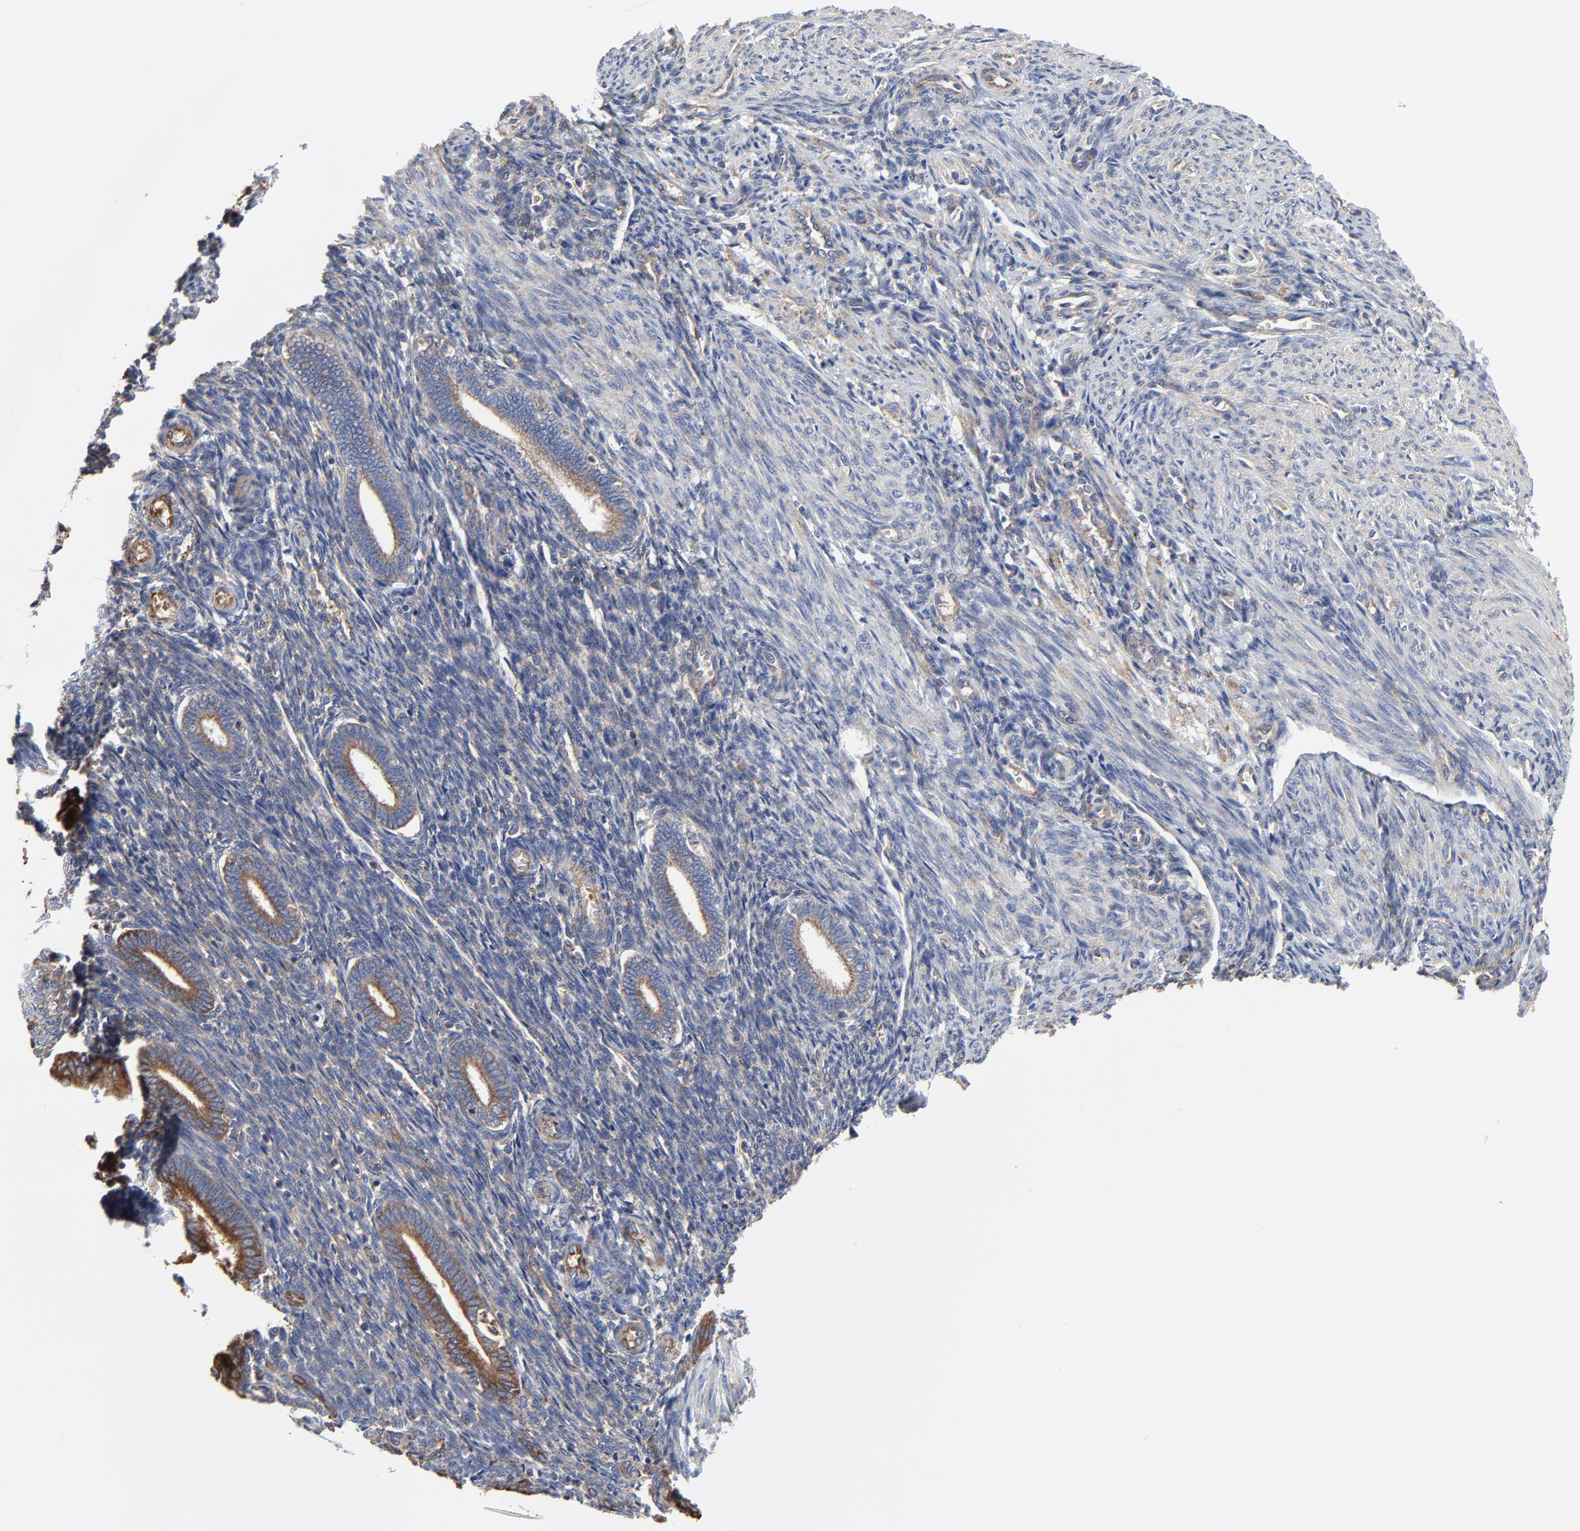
{"staining": {"intensity": "negative", "quantity": "none", "location": "none"}, "tissue": "endometrium", "cell_type": "Cells in endometrial stroma", "image_type": "normal", "snomed": [{"axis": "morphology", "description": "Normal tissue, NOS"}, {"axis": "topography", "description": "Endometrium"}], "caption": "Cells in endometrial stroma are negative for brown protein staining in unremarkable endometrium. Nuclei are stained in blue.", "gene": "NXF3", "patient": {"sex": "female", "age": 27}}